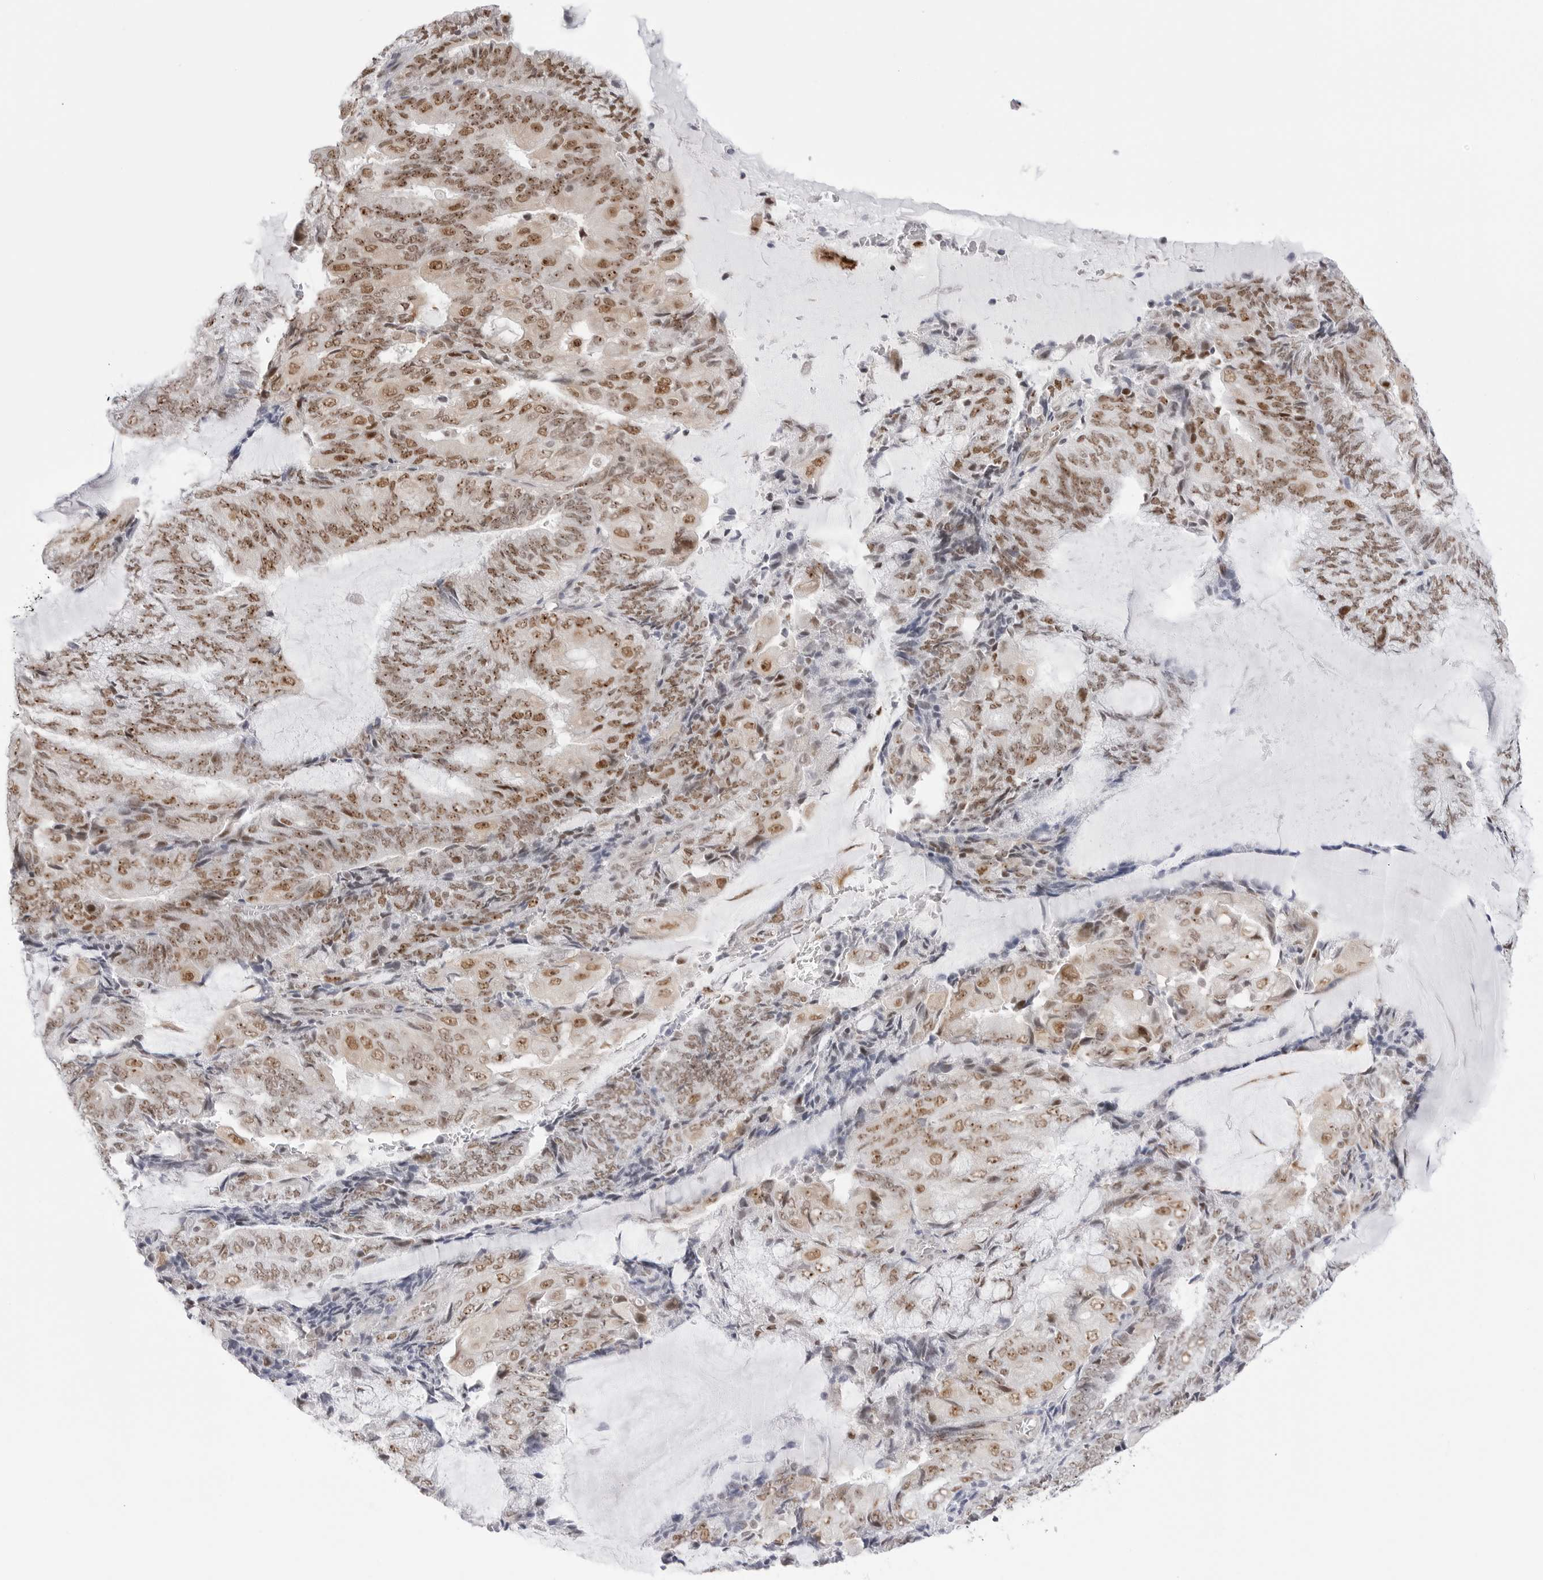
{"staining": {"intensity": "moderate", "quantity": ">75%", "location": "nuclear"}, "tissue": "endometrial cancer", "cell_type": "Tumor cells", "image_type": "cancer", "snomed": [{"axis": "morphology", "description": "Adenocarcinoma, NOS"}, {"axis": "topography", "description": "Endometrium"}], "caption": "Moderate nuclear protein positivity is identified in about >75% of tumor cells in endometrial cancer.", "gene": "C1orf162", "patient": {"sex": "female", "age": 81}}